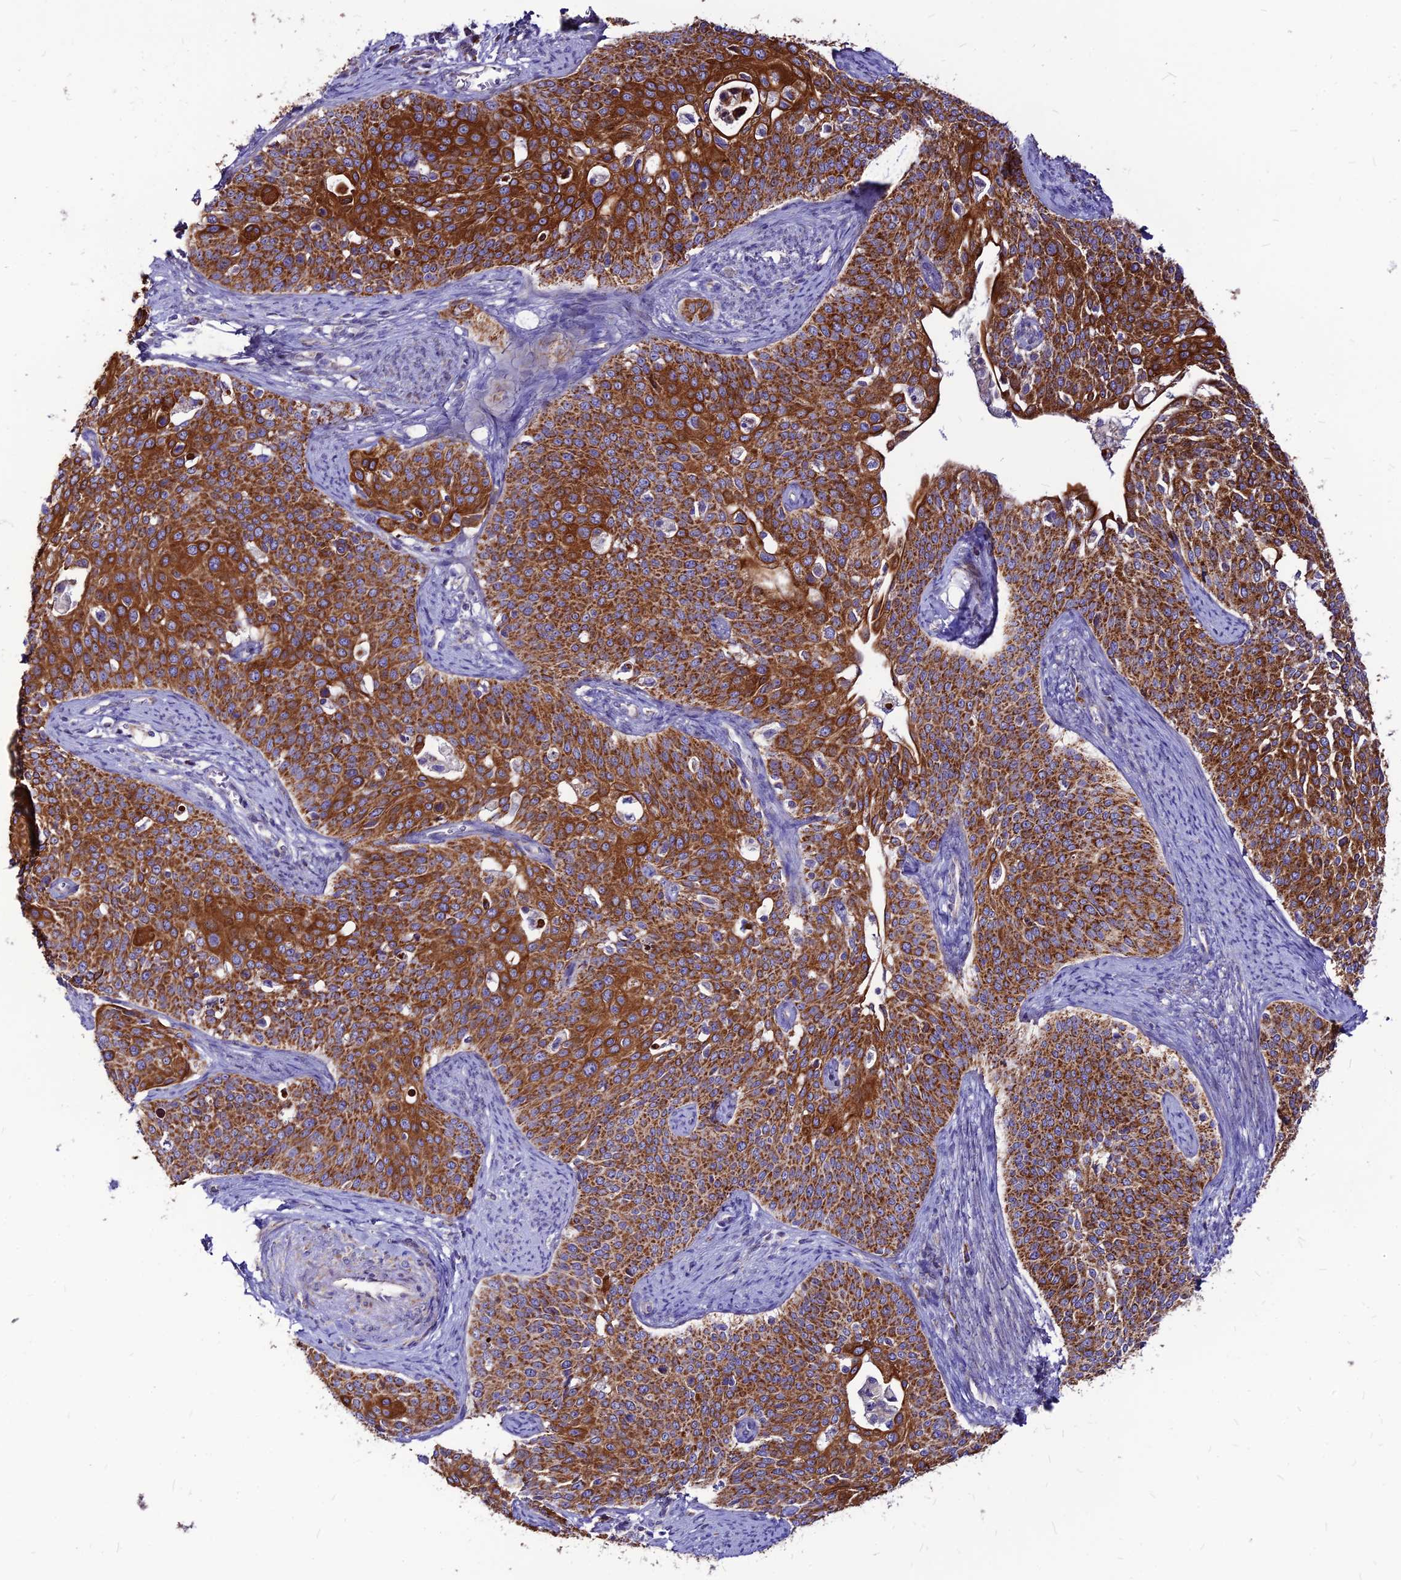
{"staining": {"intensity": "strong", "quantity": ">75%", "location": "cytoplasmic/membranous"}, "tissue": "cervical cancer", "cell_type": "Tumor cells", "image_type": "cancer", "snomed": [{"axis": "morphology", "description": "Squamous cell carcinoma, NOS"}, {"axis": "topography", "description": "Cervix"}], "caption": "Human cervical cancer stained with a brown dye shows strong cytoplasmic/membranous positive staining in approximately >75% of tumor cells.", "gene": "ECI1", "patient": {"sex": "female", "age": 44}}